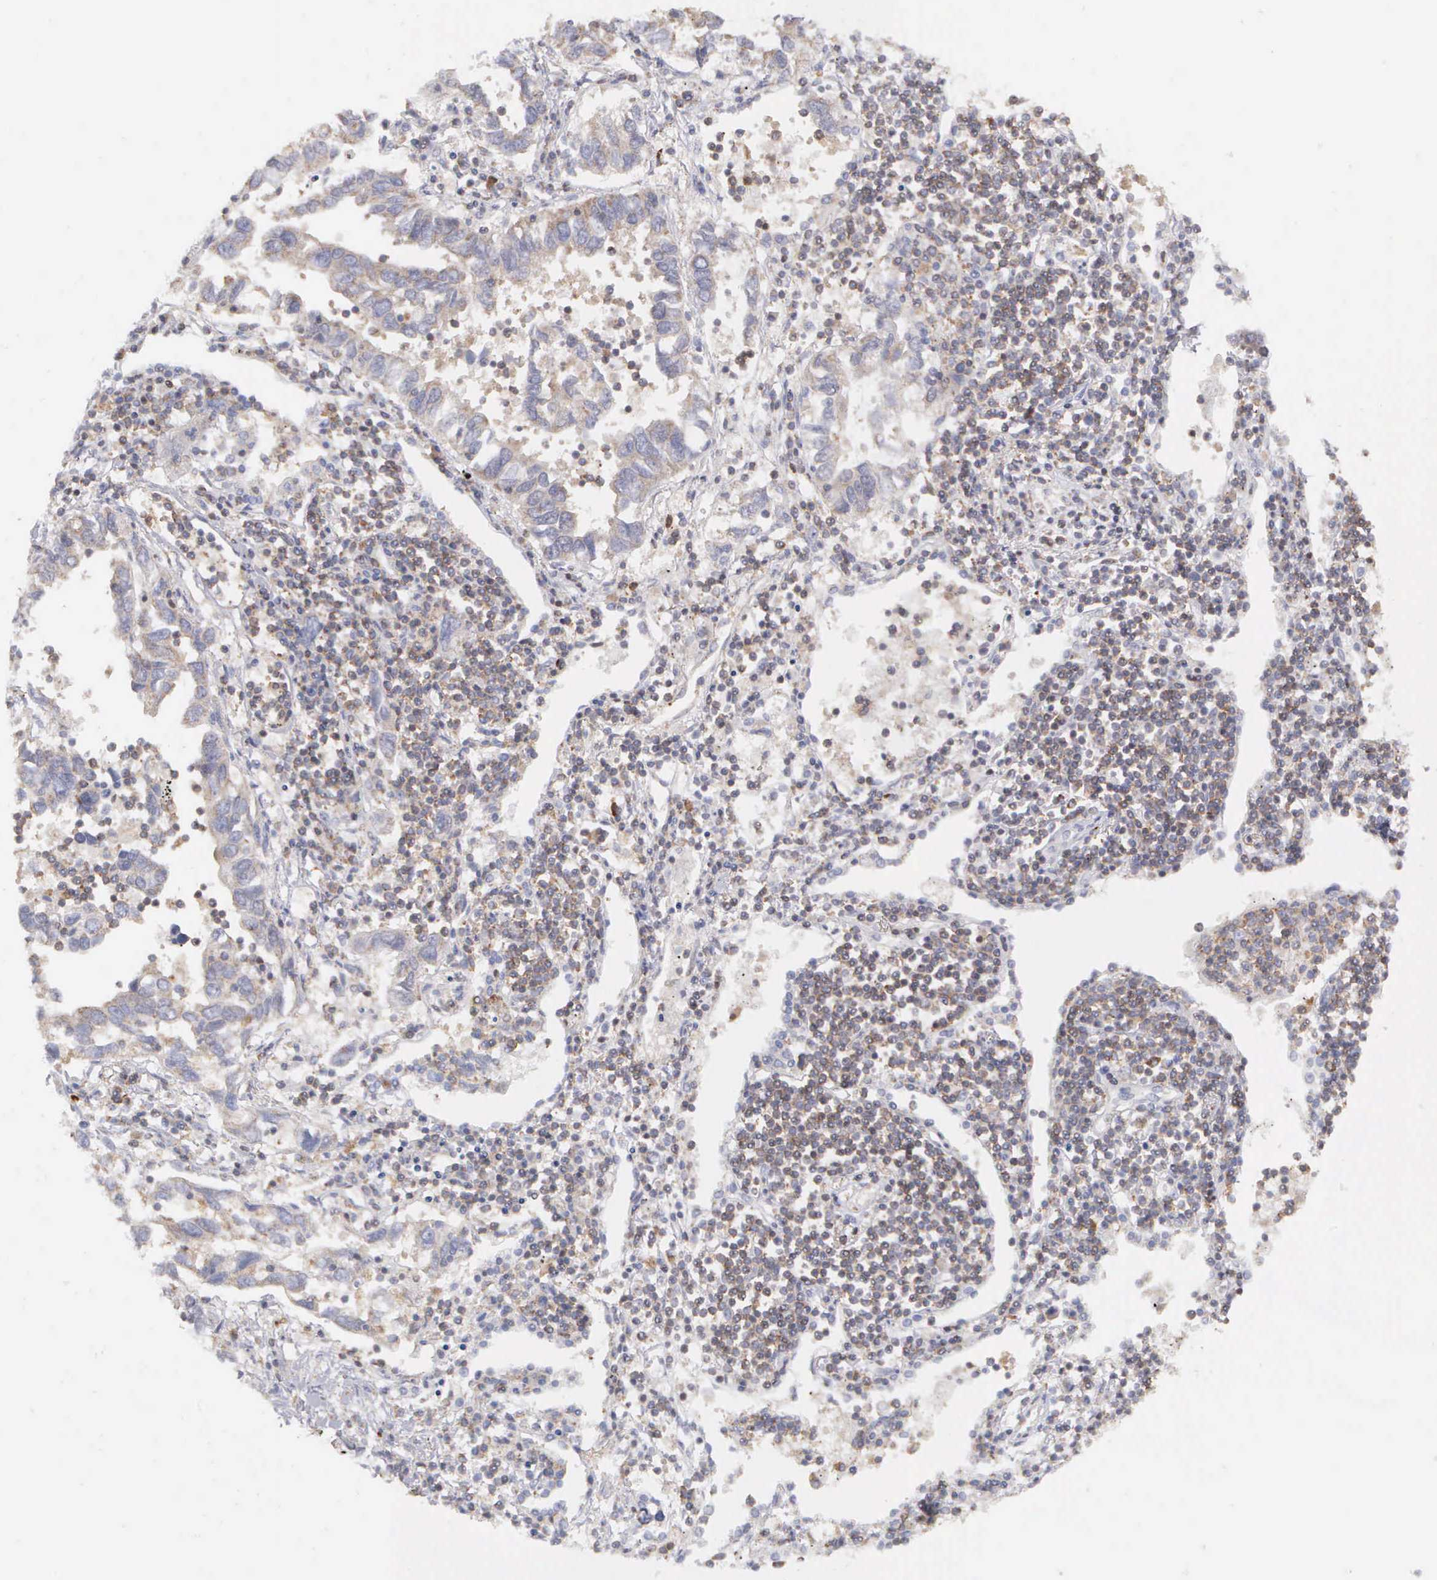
{"staining": {"intensity": "weak", "quantity": "25%-75%", "location": "none"}, "tissue": "lung cancer", "cell_type": "Tumor cells", "image_type": "cancer", "snomed": [{"axis": "morphology", "description": "Adenocarcinoma, NOS"}, {"axis": "topography", "description": "Lung"}], "caption": "Lung cancer (adenocarcinoma) was stained to show a protein in brown. There is low levels of weak None positivity in about 25%-75% of tumor cells. The protein is shown in brown color, while the nuclei are stained blue.", "gene": "ARHGAP4", "patient": {"sex": "male", "age": 48}}